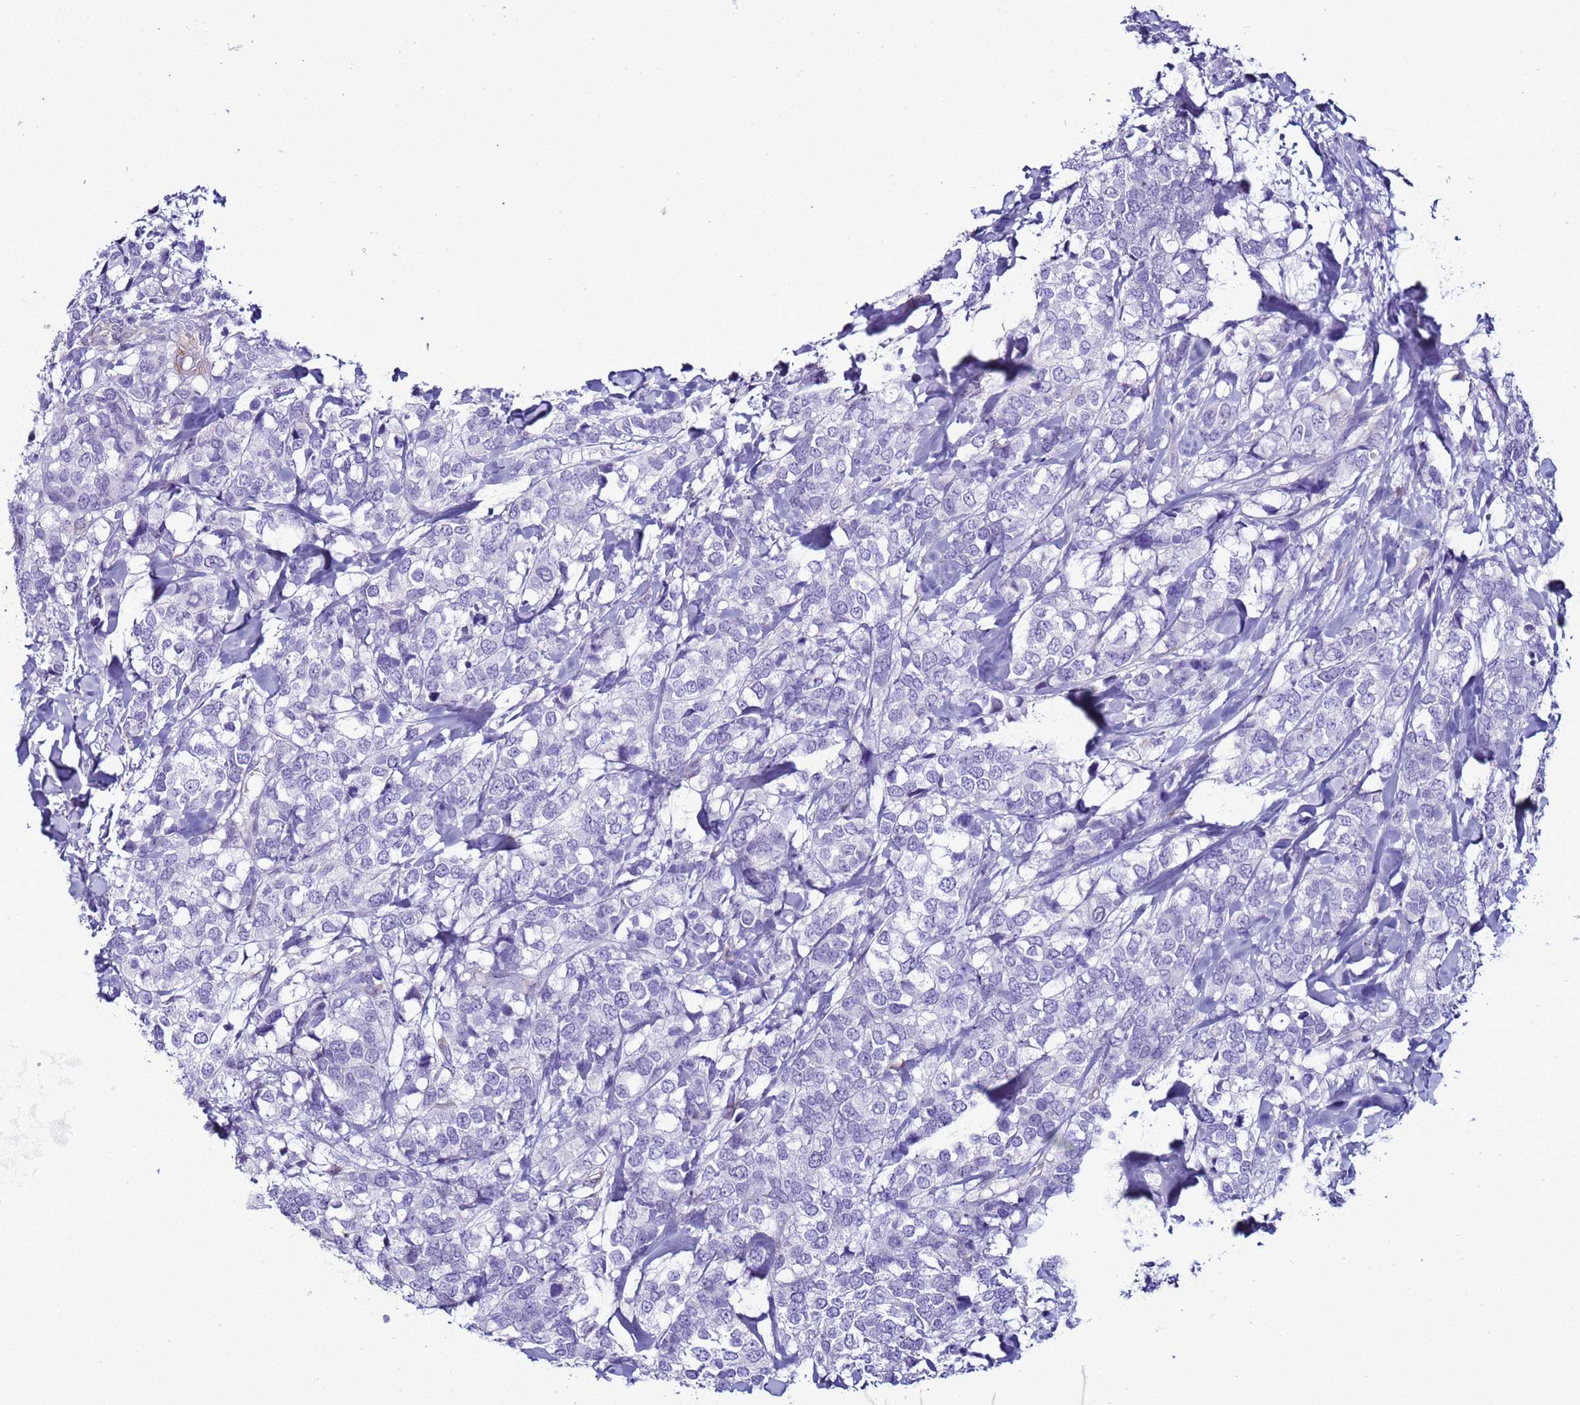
{"staining": {"intensity": "negative", "quantity": "none", "location": "none"}, "tissue": "breast cancer", "cell_type": "Tumor cells", "image_type": "cancer", "snomed": [{"axis": "morphology", "description": "Lobular carcinoma"}, {"axis": "topography", "description": "Breast"}], "caption": "Breast lobular carcinoma stained for a protein using immunohistochemistry exhibits no positivity tumor cells.", "gene": "LRRC10B", "patient": {"sex": "female", "age": 59}}